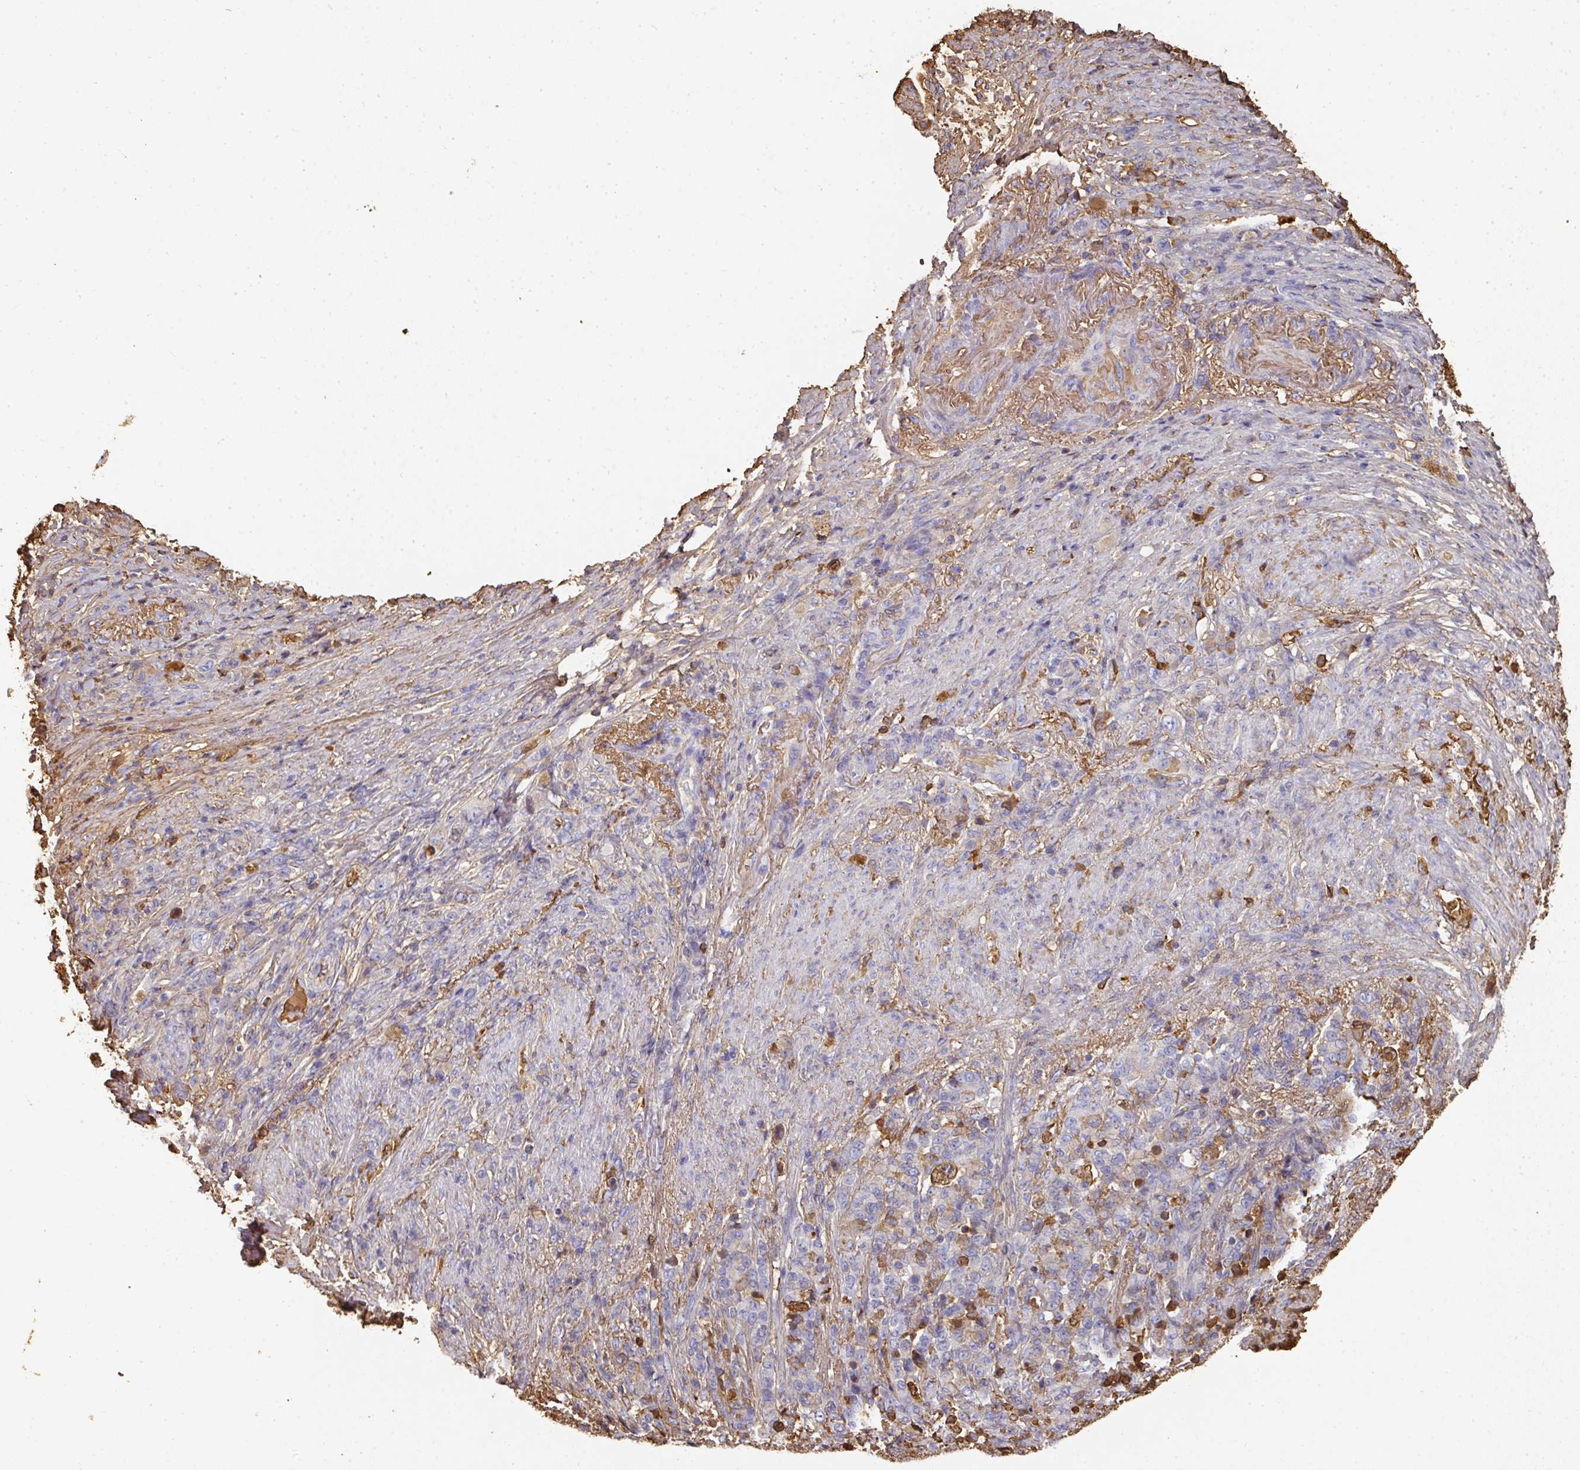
{"staining": {"intensity": "weak", "quantity": "<25%", "location": "cytoplasmic/membranous"}, "tissue": "stomach cancer", "cell_type": "Tumor cells", "image_type": "cancer", "snomed": [{"axis": "morphology", "description": "Adenocarcinoma, NOS"}, {"axis": "topography", "description": "Stomach"}], "caption": "A photomicrograph of stomach cancer (adenocarcinoma) stained for a protein exhibits no brown staining in tumor cells.", "gene": "ALB", "patient": {"sex": "female", "age": 79}}